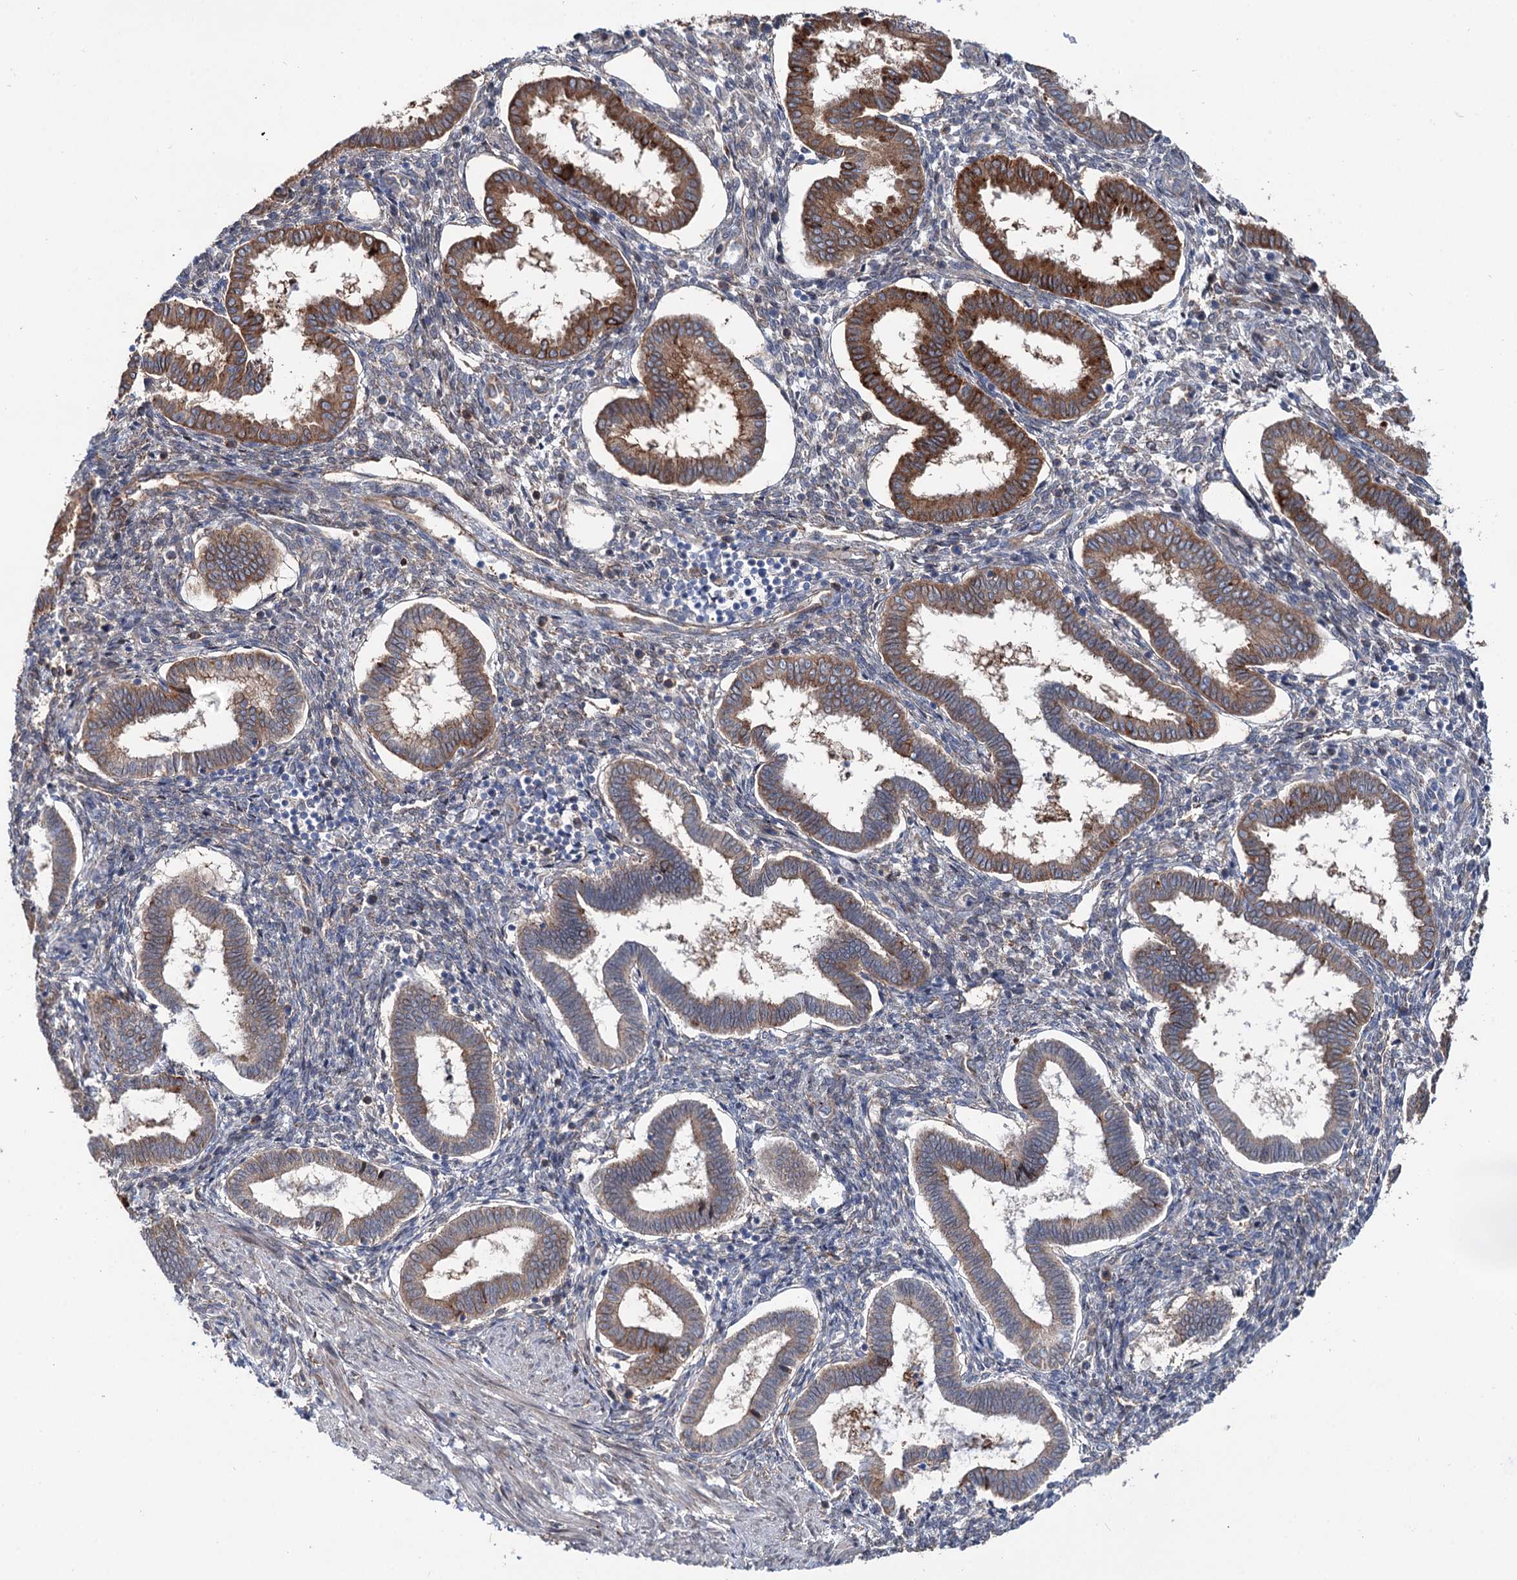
{"staining": {"intensity": "moderate", "quantity": "<25%", "location": "cytoplasmic/membranous"}, "tissue": "endometrium", "cell_type": "Cells in endometrial stroma", "image_type": "normal", "snomed": [{"axis": "morphology", "description": "Normal tissue, NOS"}, {"axis": "topography", "description": "Endometrium"}], "caption": "Immunohistochemical staining of benign human endometrium exhibits <25% levels of moderate cytoplasmic/membranous protein expression in about <25% of cells in endometrial stroma.", "gene": "PTDSS2", "patient": {"sex": "female", "age": 24}}